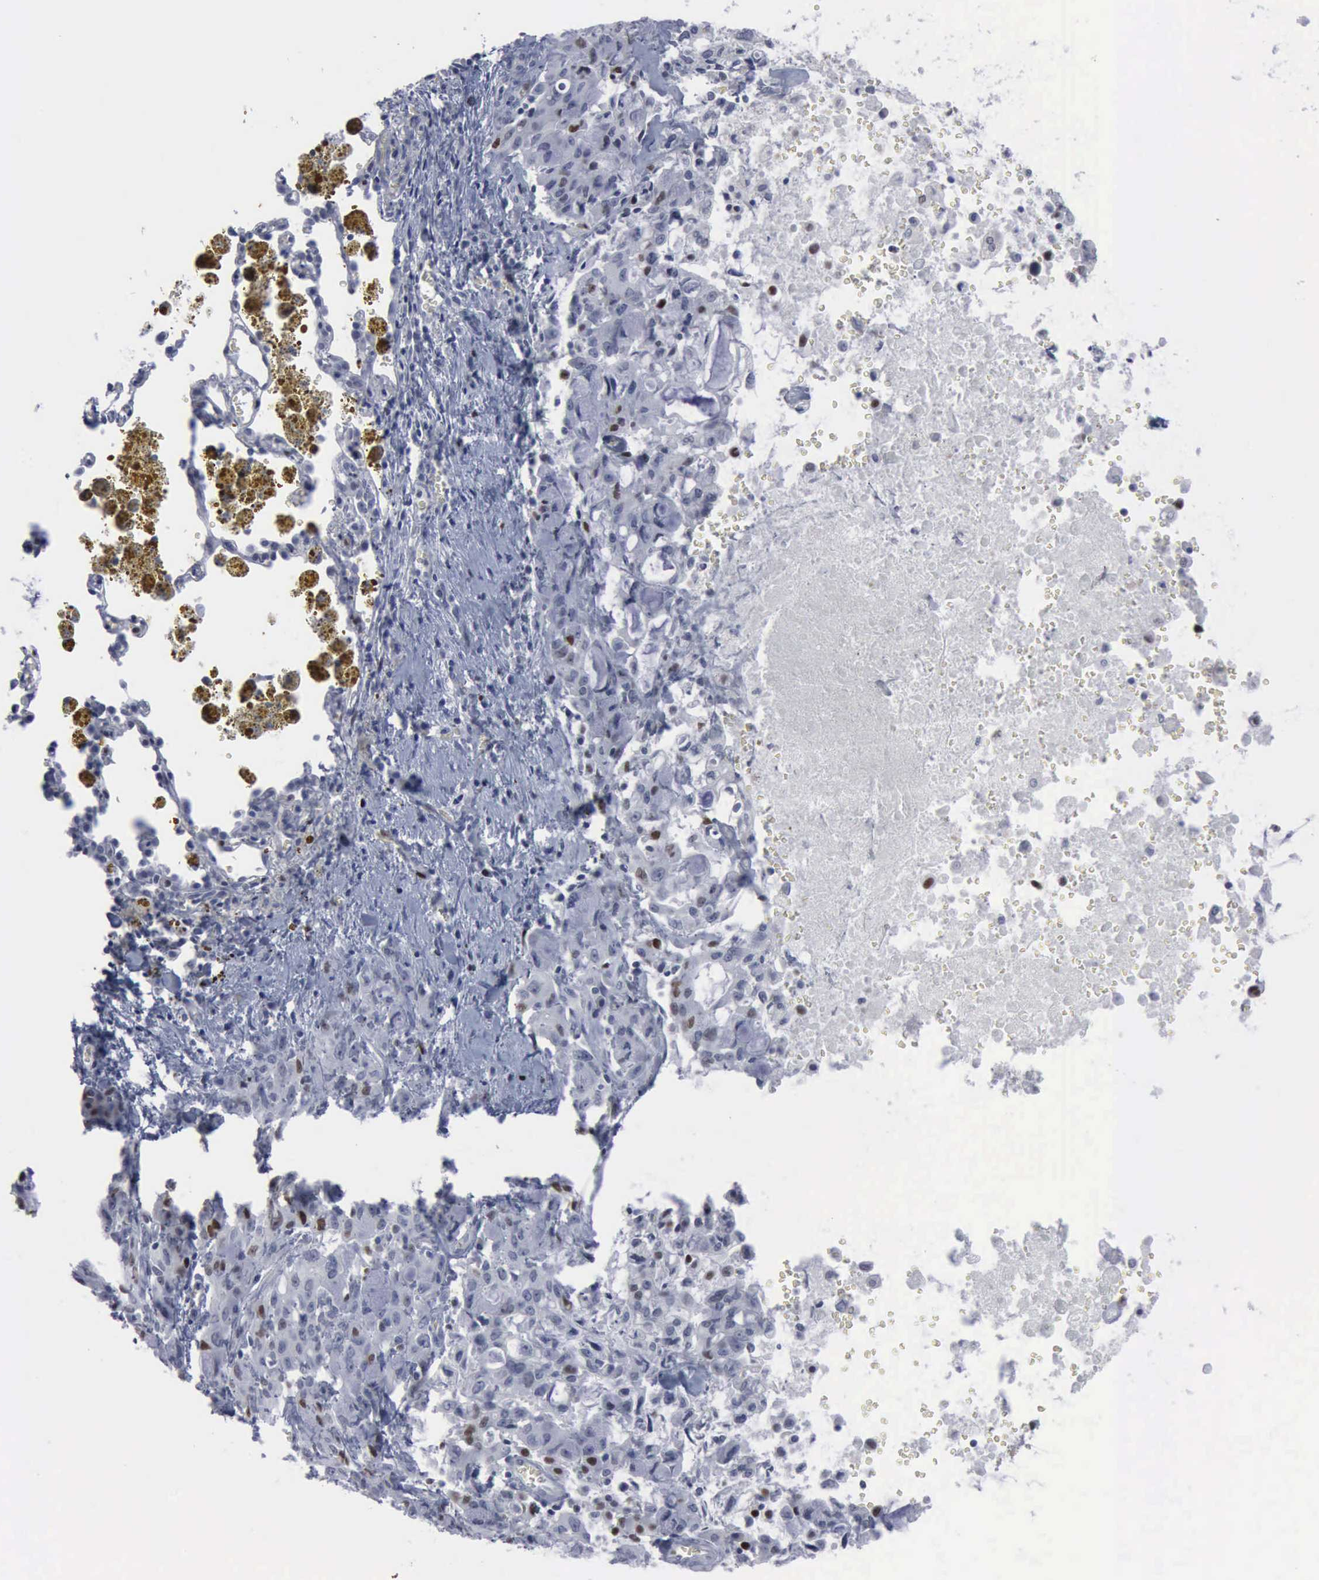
{"staining": {"intensity": "moderate", "quantity": "<25%", "location": "nuclear"}, "tissue": "lung cancer", "cell_type": "Tumor cells", "image_type": "cancer", "snomed": [{"axis": "morphology", "description": "Adenocarcinoma, NOS"}, {"axis": "topography", "description": "Lung"}], "caption": "IHC staining of lung cancer, which reveals low levels of moderate nuclear expression in approximately <25% of tumor cells indicating moderate nuclear protein positivity. The staining was performed using DAB (brown) for protein detection and nuclei were counterstained in hematoxylin (blue).", "gene": "MCM5", "patient": {"sex": "female", "age": 44}}